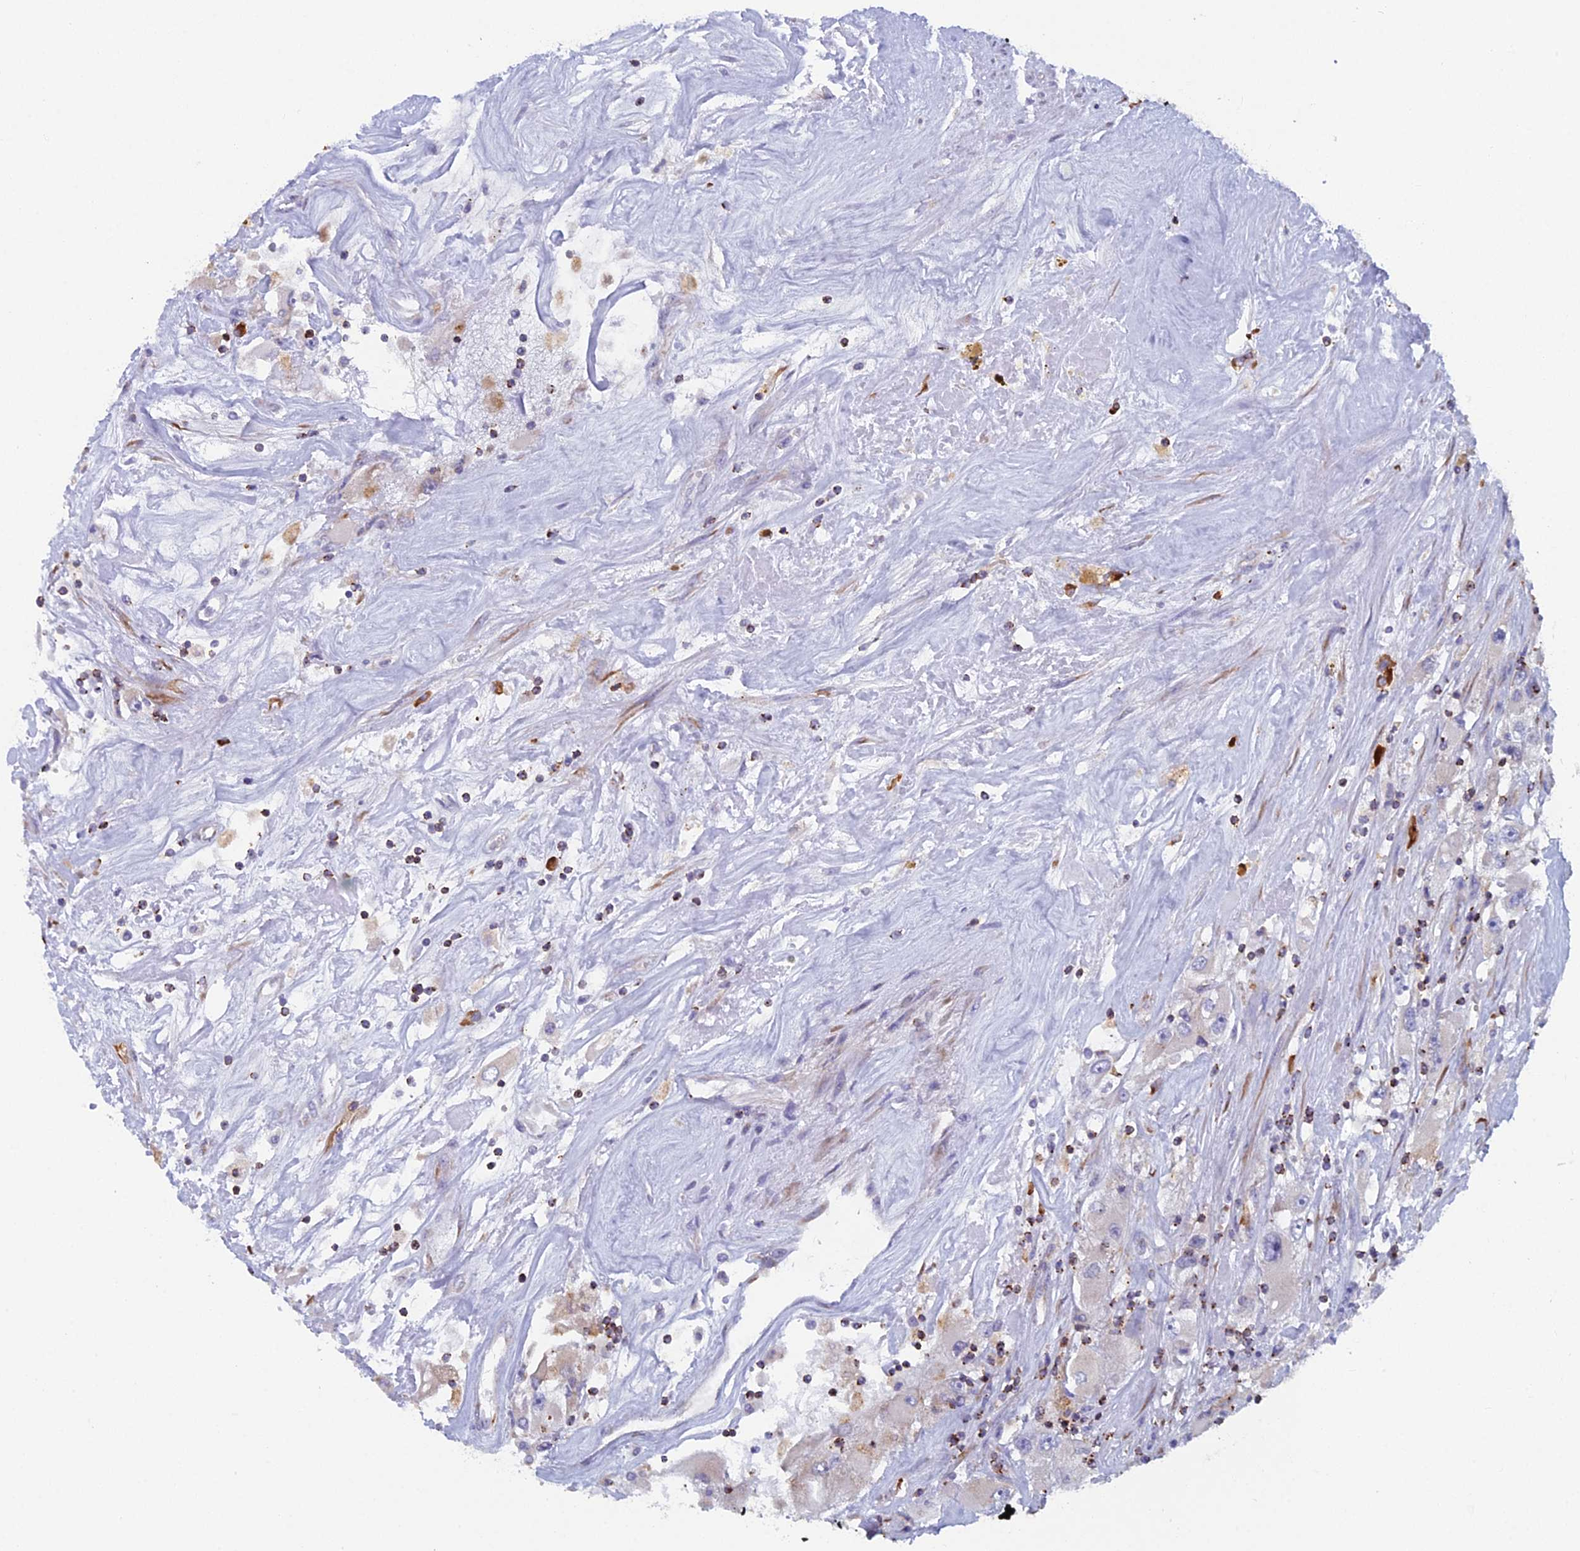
{"staining": {"intensity": "negative", "quantity": "none", "location": "none"}, "tissue": "renal cancer", "cell_type": "Tumor cells", "image_type": "cancer", "snomed": [{"axis": "morphology", "description": "Adenocarcinoma, NOS"}, {"axis": "topography", "description": "Kidney"}], "caption": "The histopathology image reveals no significant staining in tumor cells of renal adenocarcinoma.", "gene": "ABI3BP", "patient": {"sex": "female", "age": 52}}